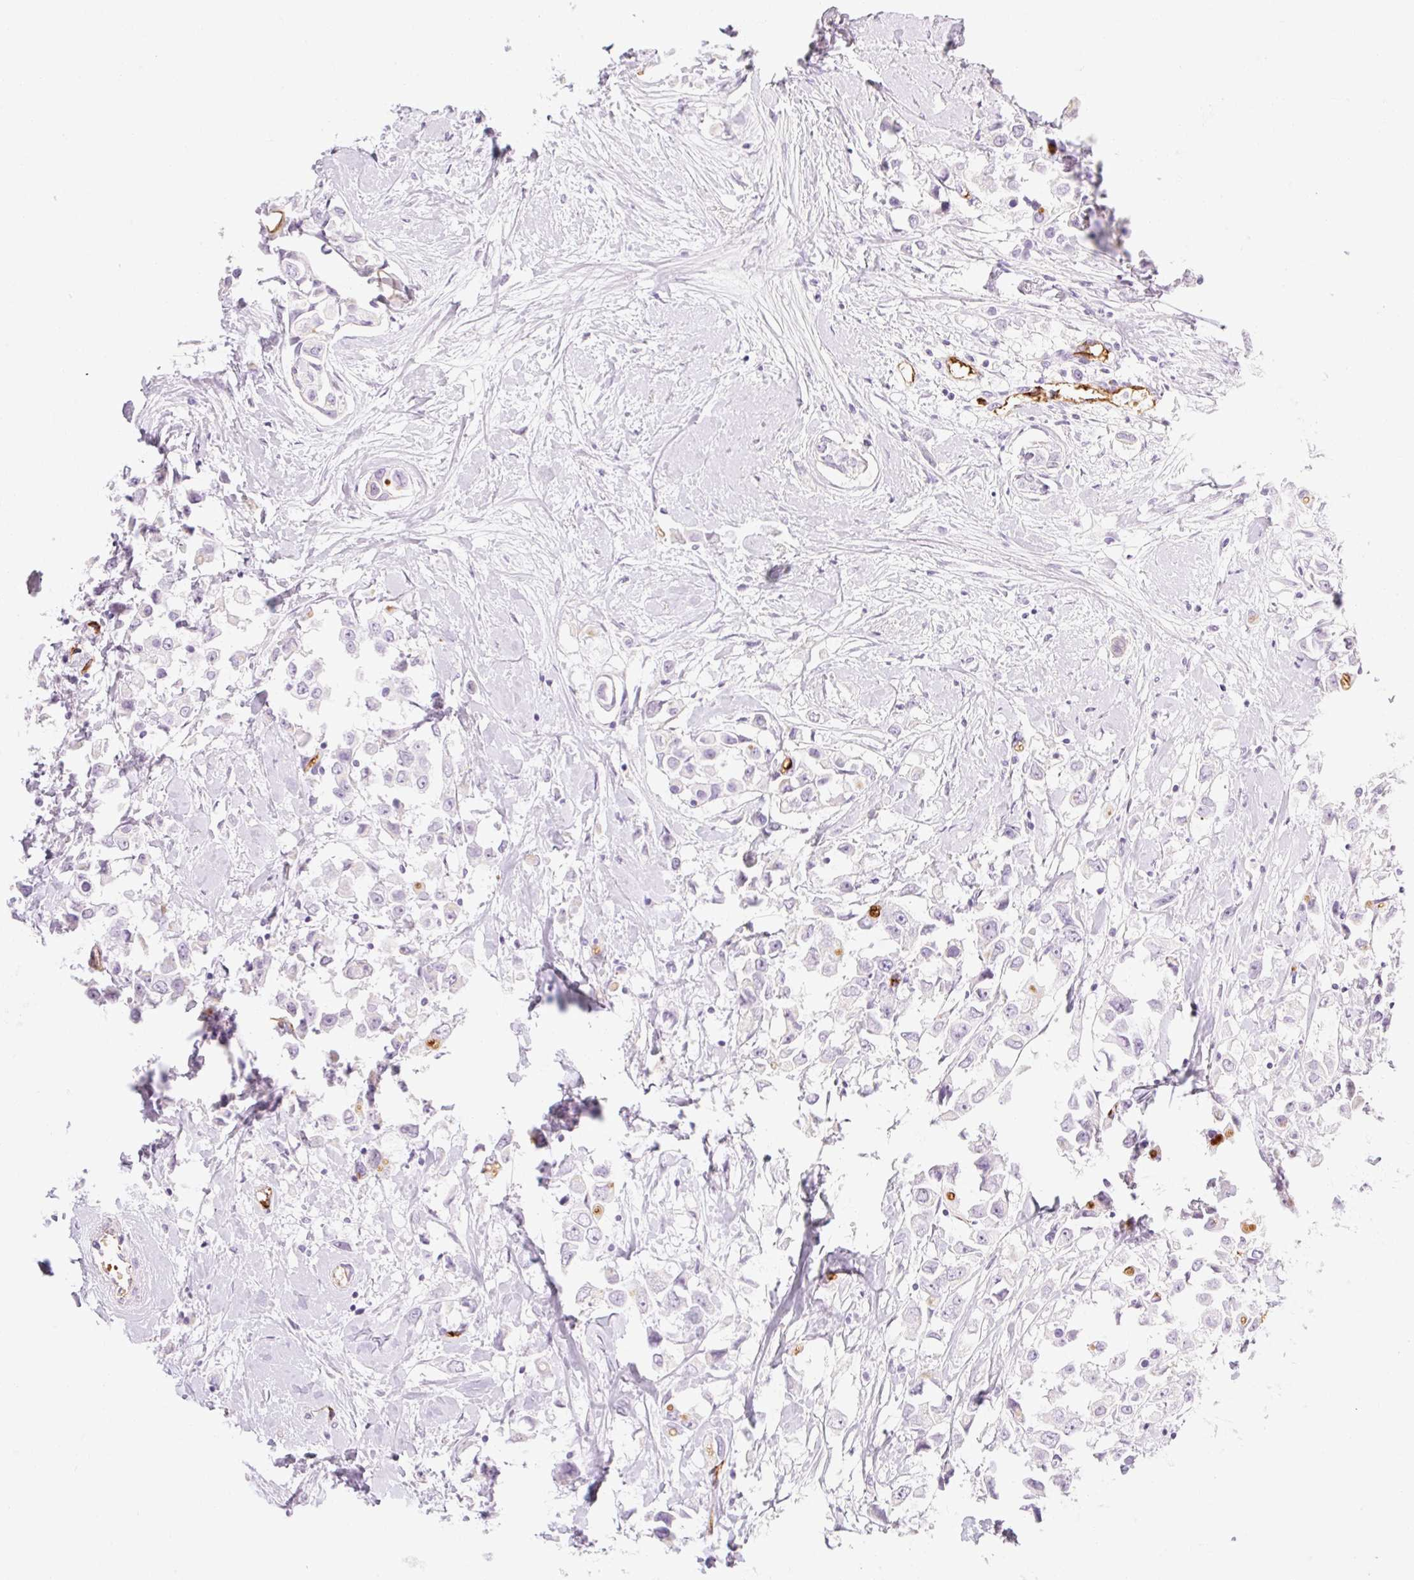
{"staining": {"intensity": "negative", "quantity": "none", "location": "none"}, "tissue": "breast cancer", "cell_type": "Tumor cells", "image_type": "cancer", "snomed": [{"axis": "morphology", "description": "Duct carcinoma"}, {"axis": "topography", "description": "Breast"}], "caption": "DAB (3,3'-diaminobenzidine) immunohistochemical staining of human invasive ductal carcinoma (breast) reveals no significant positivity in tumor cells.", "gene": "TAF1L", "patient": {"sex": "female", "age": 61}}